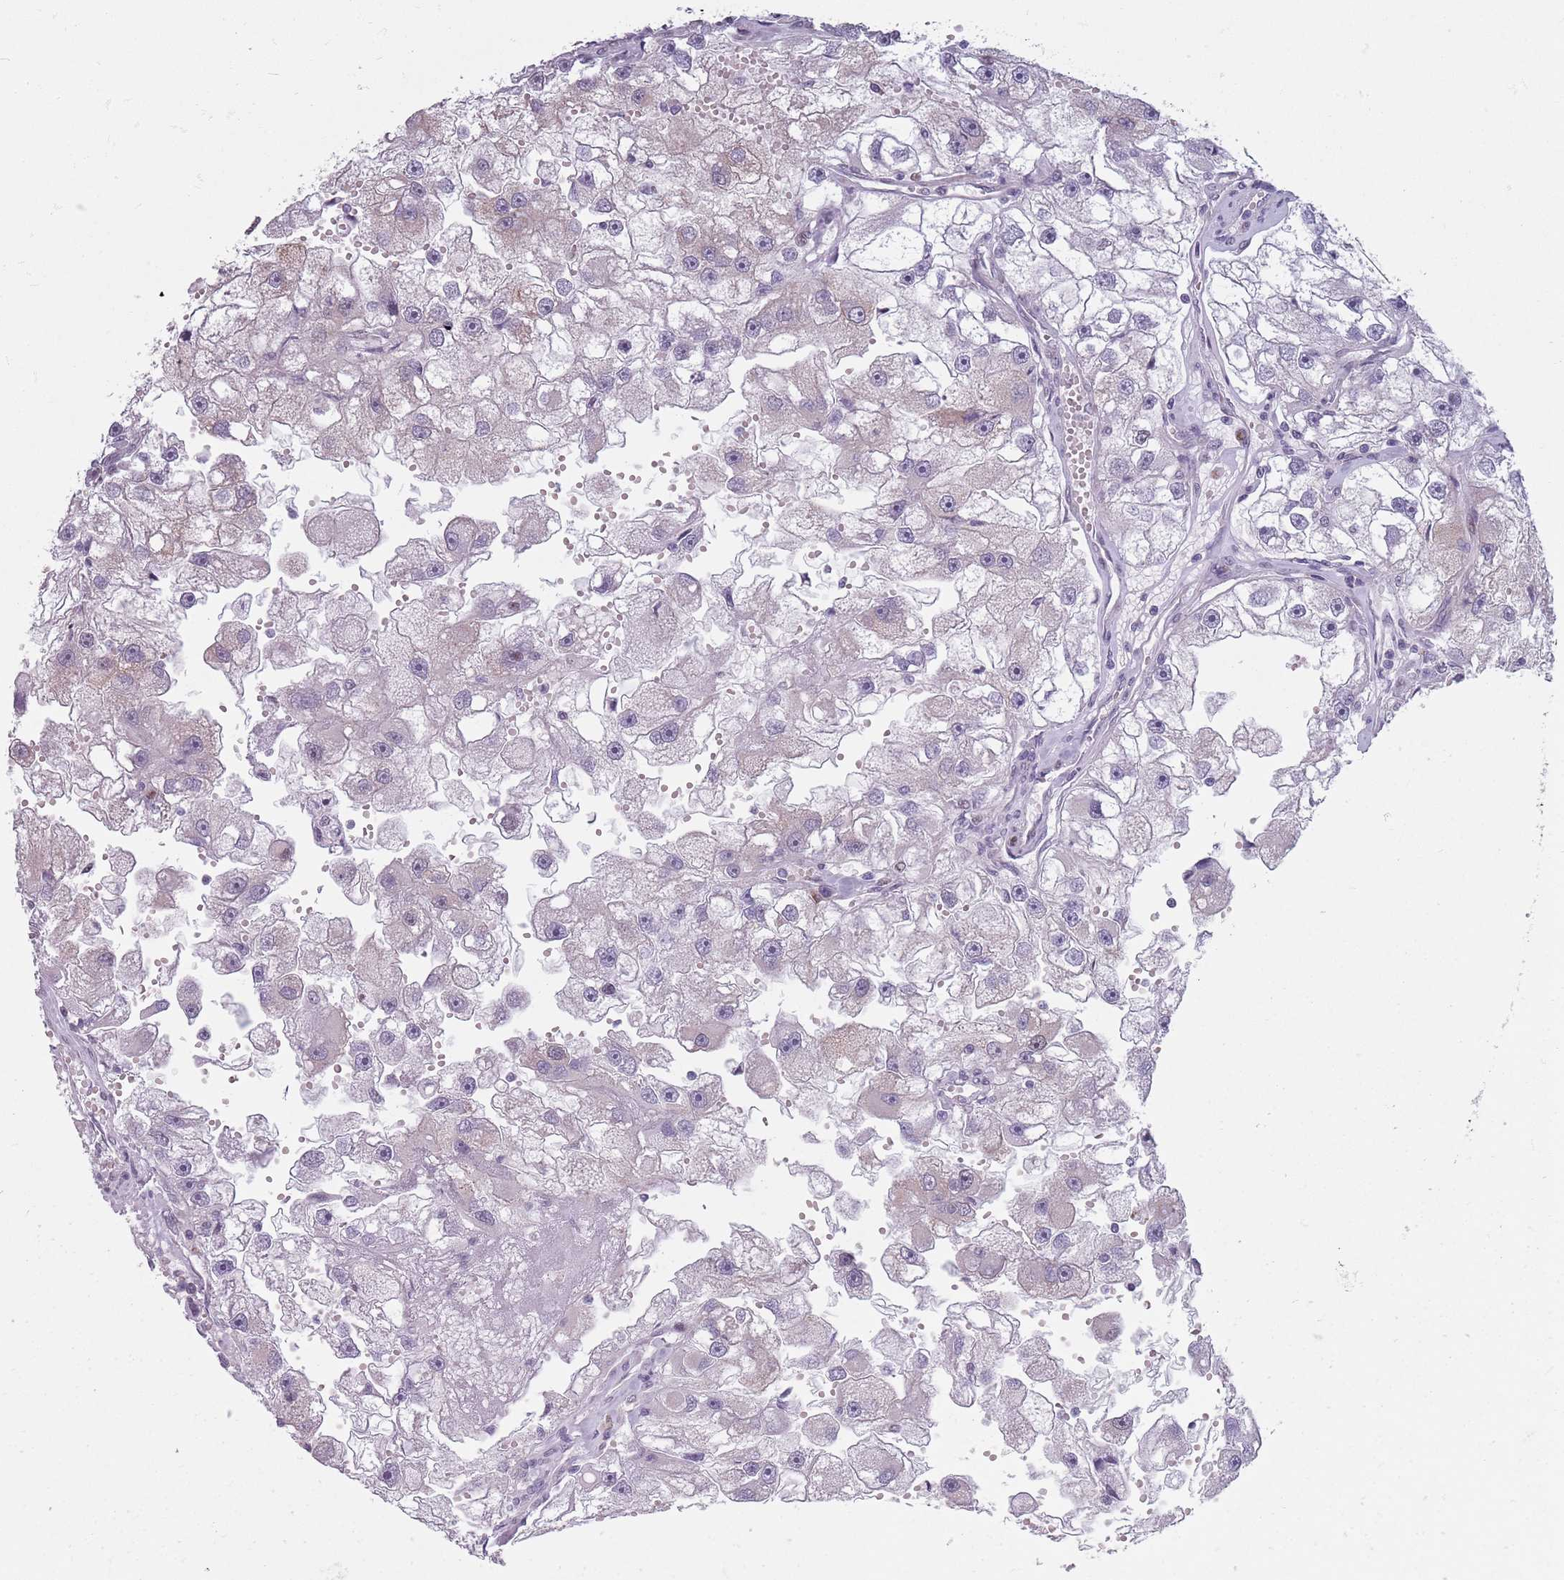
{"staining": {"intensity": "negative", "quantity": "none", "location": "none"}, "tissue": "renal cancer", "cell_type": "Tumor cells", "image_type": "cancer", "snomed": [{"axis": "morphology", "description": "Adenocarcinoma, NOS"}, {"axis": "topography", "description": "Kidney"}], "caption": "High power microscopy photomicrograph of an immunohistochemistry micrograph of renal cancer (adenocarcinoma), revealing no significant expression in tumor cells.", "gene": "ZKSCAN2", "patient": {"sex": "male", "age": 63}}